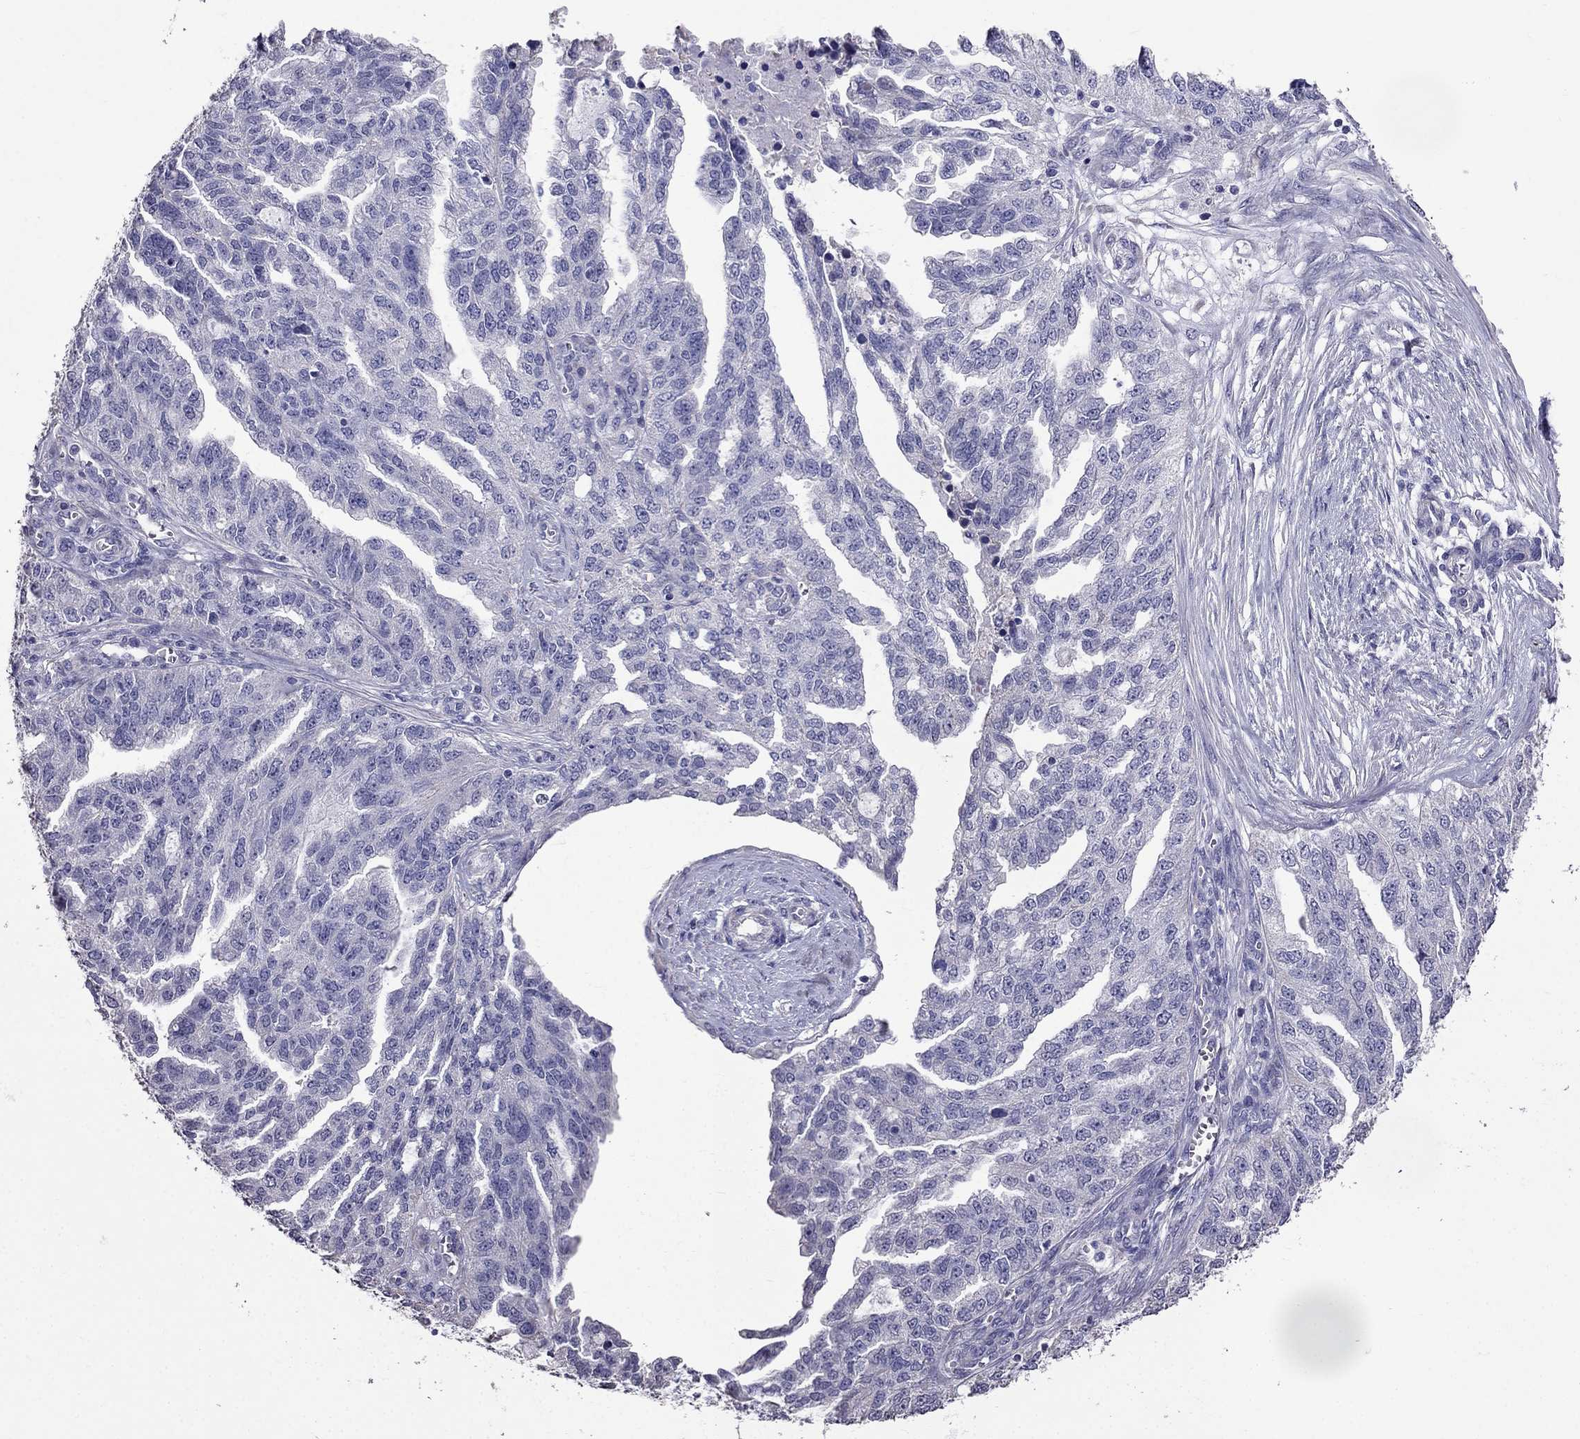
{"staining": {"intensity": "negative", "quantity": "none", "location": "none"}, "tissue": "ovarian cancer", "cell_type": "Tumor cells", "image_type": "cancer", "snomed": [{"axis": "morphology", "description": "Cystadenocarcinoma, serous, NOS"}, {"axis": "topography", "description": "Ovary"}], "caption": "Immunohistochemical staining of serous cystadenocarcinoma (ovarian) displays no significant staining in tumor cells. (DAB (3,3'-diaminobenzidine) immunohistochemistry (IHC), high magnification).", "gene": "AK5", "patient": {"sex": "female", "age": 51}}